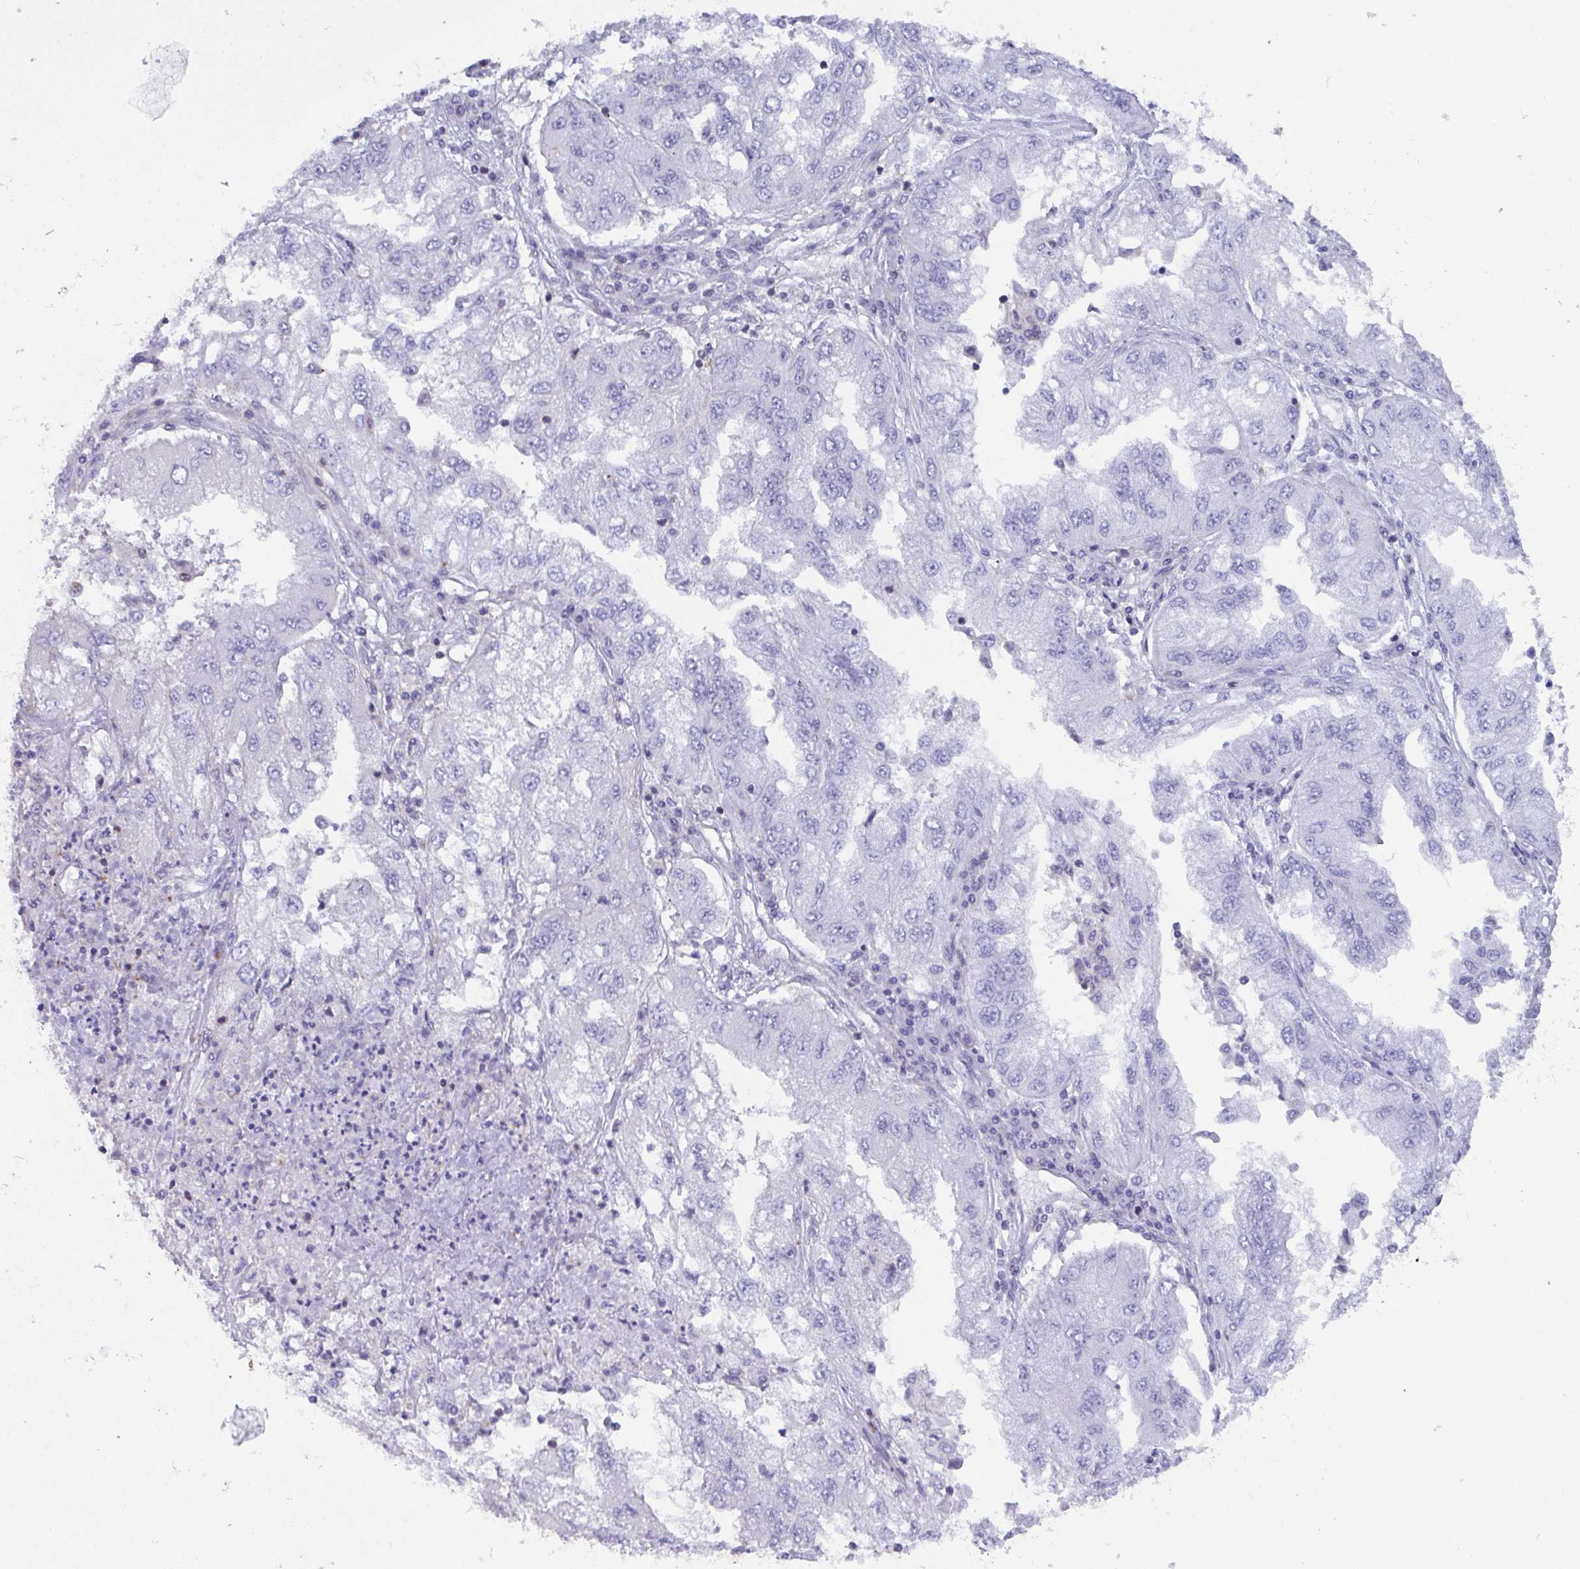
{"staining": {"intensity": "negative", "quantity": "none", "location": "none"}, "tissue": "lung cancer", "cell_type": "Tumor cells", "image_type": "cancer", "snomed": [{"axis": "morphology", "description": "Adenocarcinoma, NOS"}, {"axis": "morphology", "description": "Adenocarcinoma primary or metastatic"}, {"axis": "topography", "description": "Lung"}], "caption": "This is a photomicrograph of immunohistochemistry (IHC) staining of lung adenocarcinoma primary or metastatic, which shows no positivity in tumor cells.", "gene": "WDR72", "patient": {"sex": "male", "age": 74}}